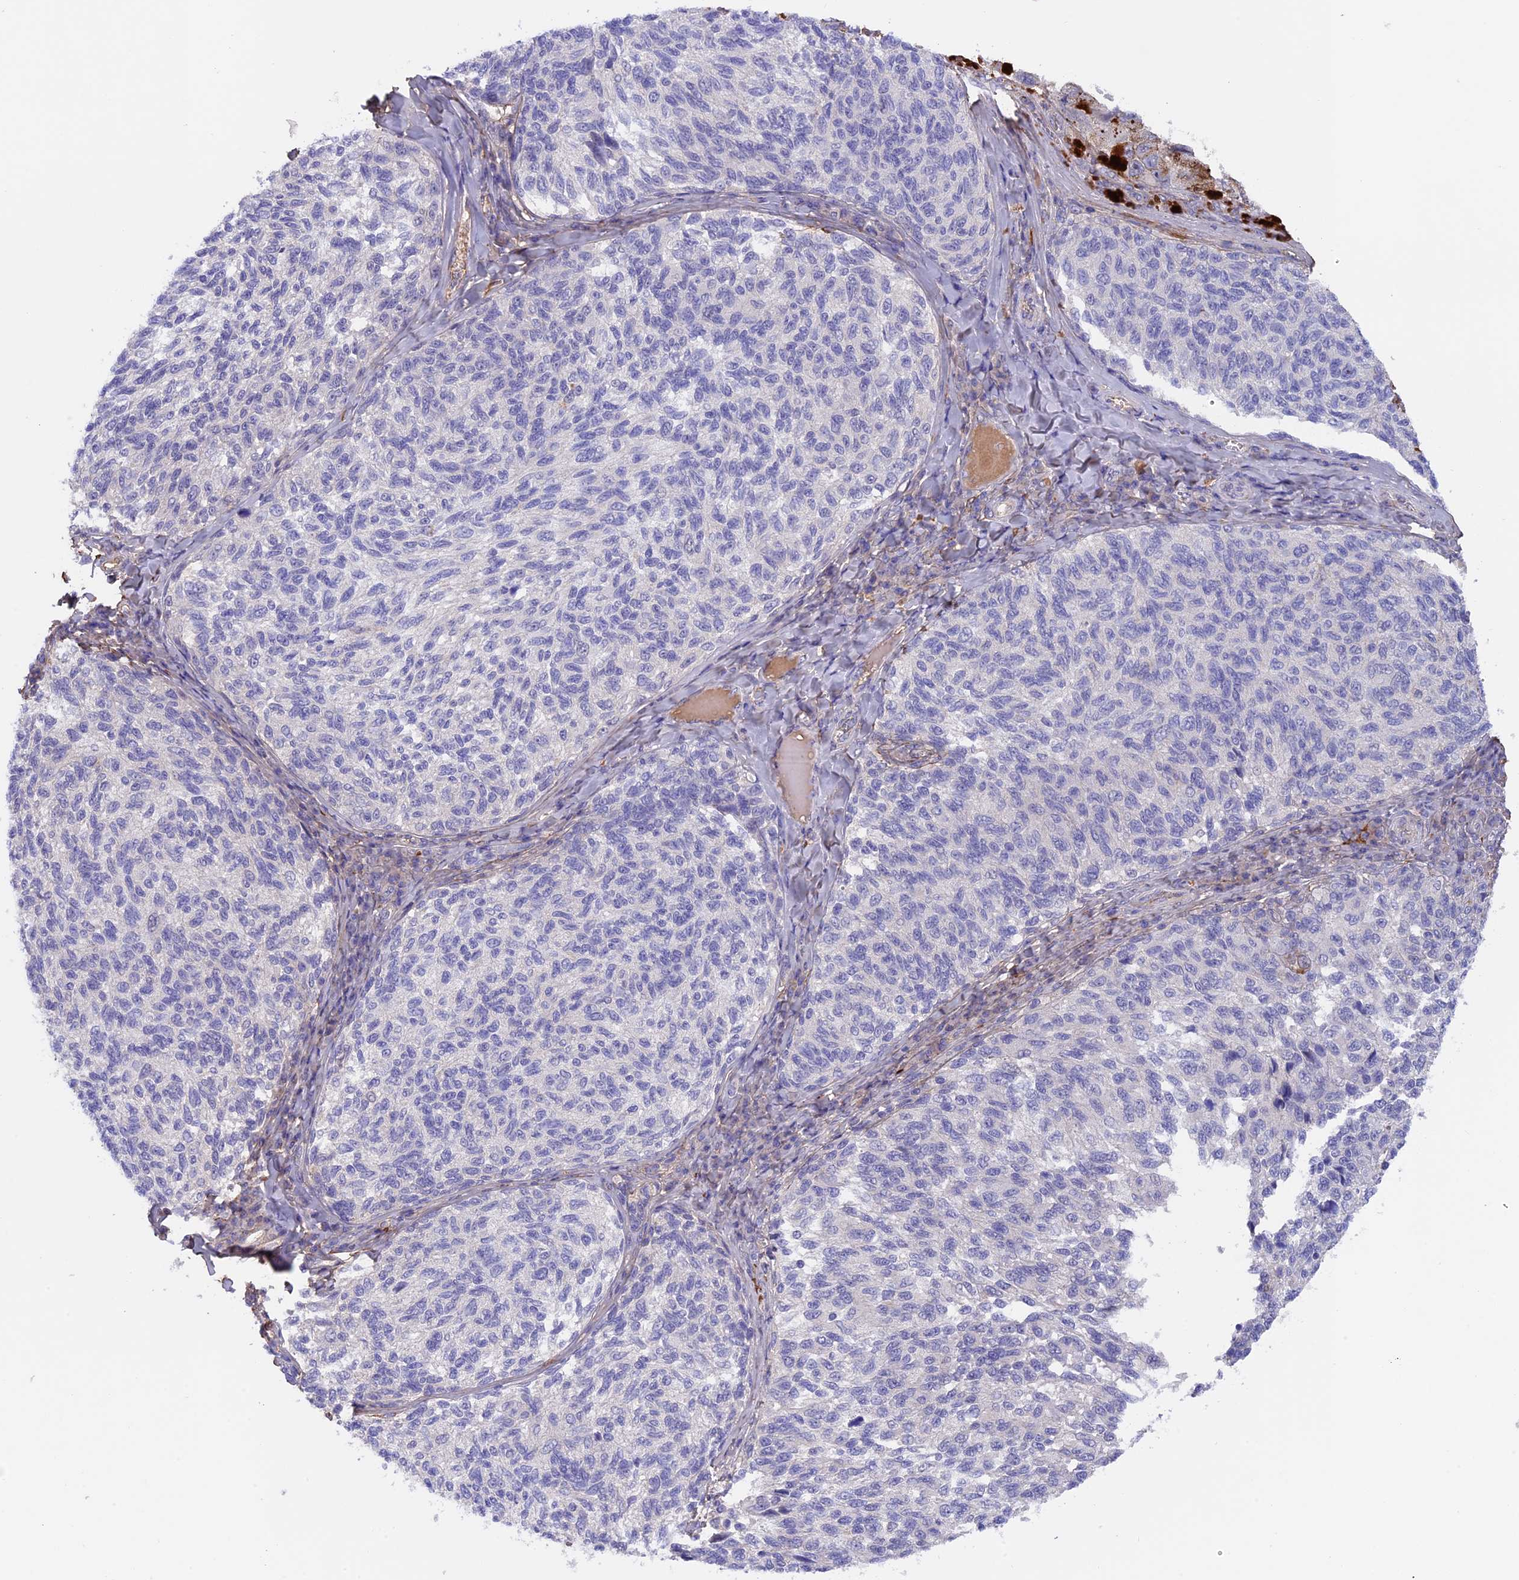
{"staining": {"intensity": "negative", "quantity": "none", "location": "none"}, "tissue": "melanoma", "cell_type": "Tumor cells", "image_type": "cancer", "snomed": [{"axis": "morphology", "description": "Malignant melanoma, NOS"}, {"axis": "topography", "description": "Skin"}], "caption": "Melanoma was stained to show a protein in brown. There is no significant expression in tumor cells.", "gene": "COL4A3", "patient": {"sex": "female", "age": 73}}